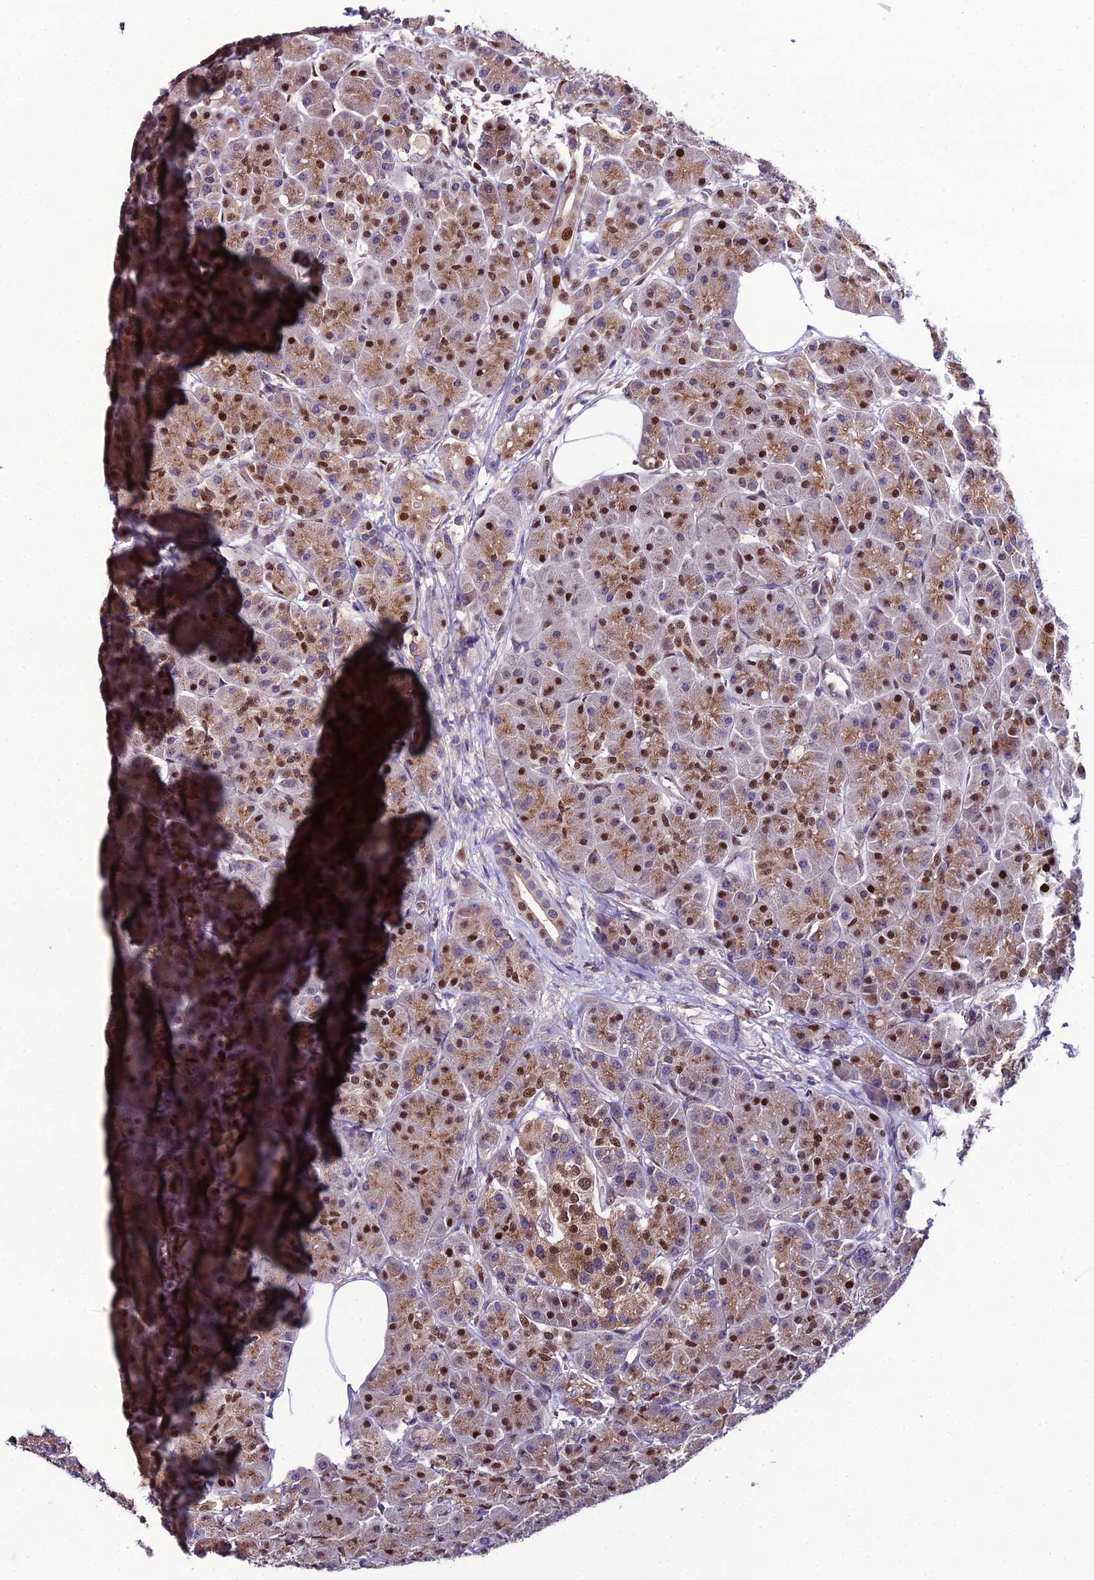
{"staining": {"intensity": "strong", "quantity": ">75%", "location": "cytoplasmic/membranous,nuclear"}, "tissue": "pancreas", "cell_type": "Exocrine glandular cells", "image_type": "normal", "snomed": [{"axis": "morphology", "description": "Normal tissue, NOS"}, {"axis": "topography", "description": "Pancreas"}], "caption": "This photomicrograph displays normal pancreas stained with IHC to label a protein in brown. The cytoplasmic/membranous,nuclear of exocrine glandular cells show strong positivity for the protein. Nuclei are counter-stained blue.", "gene": "ARL2", "patient": {"sex": "male", "age": 63}}